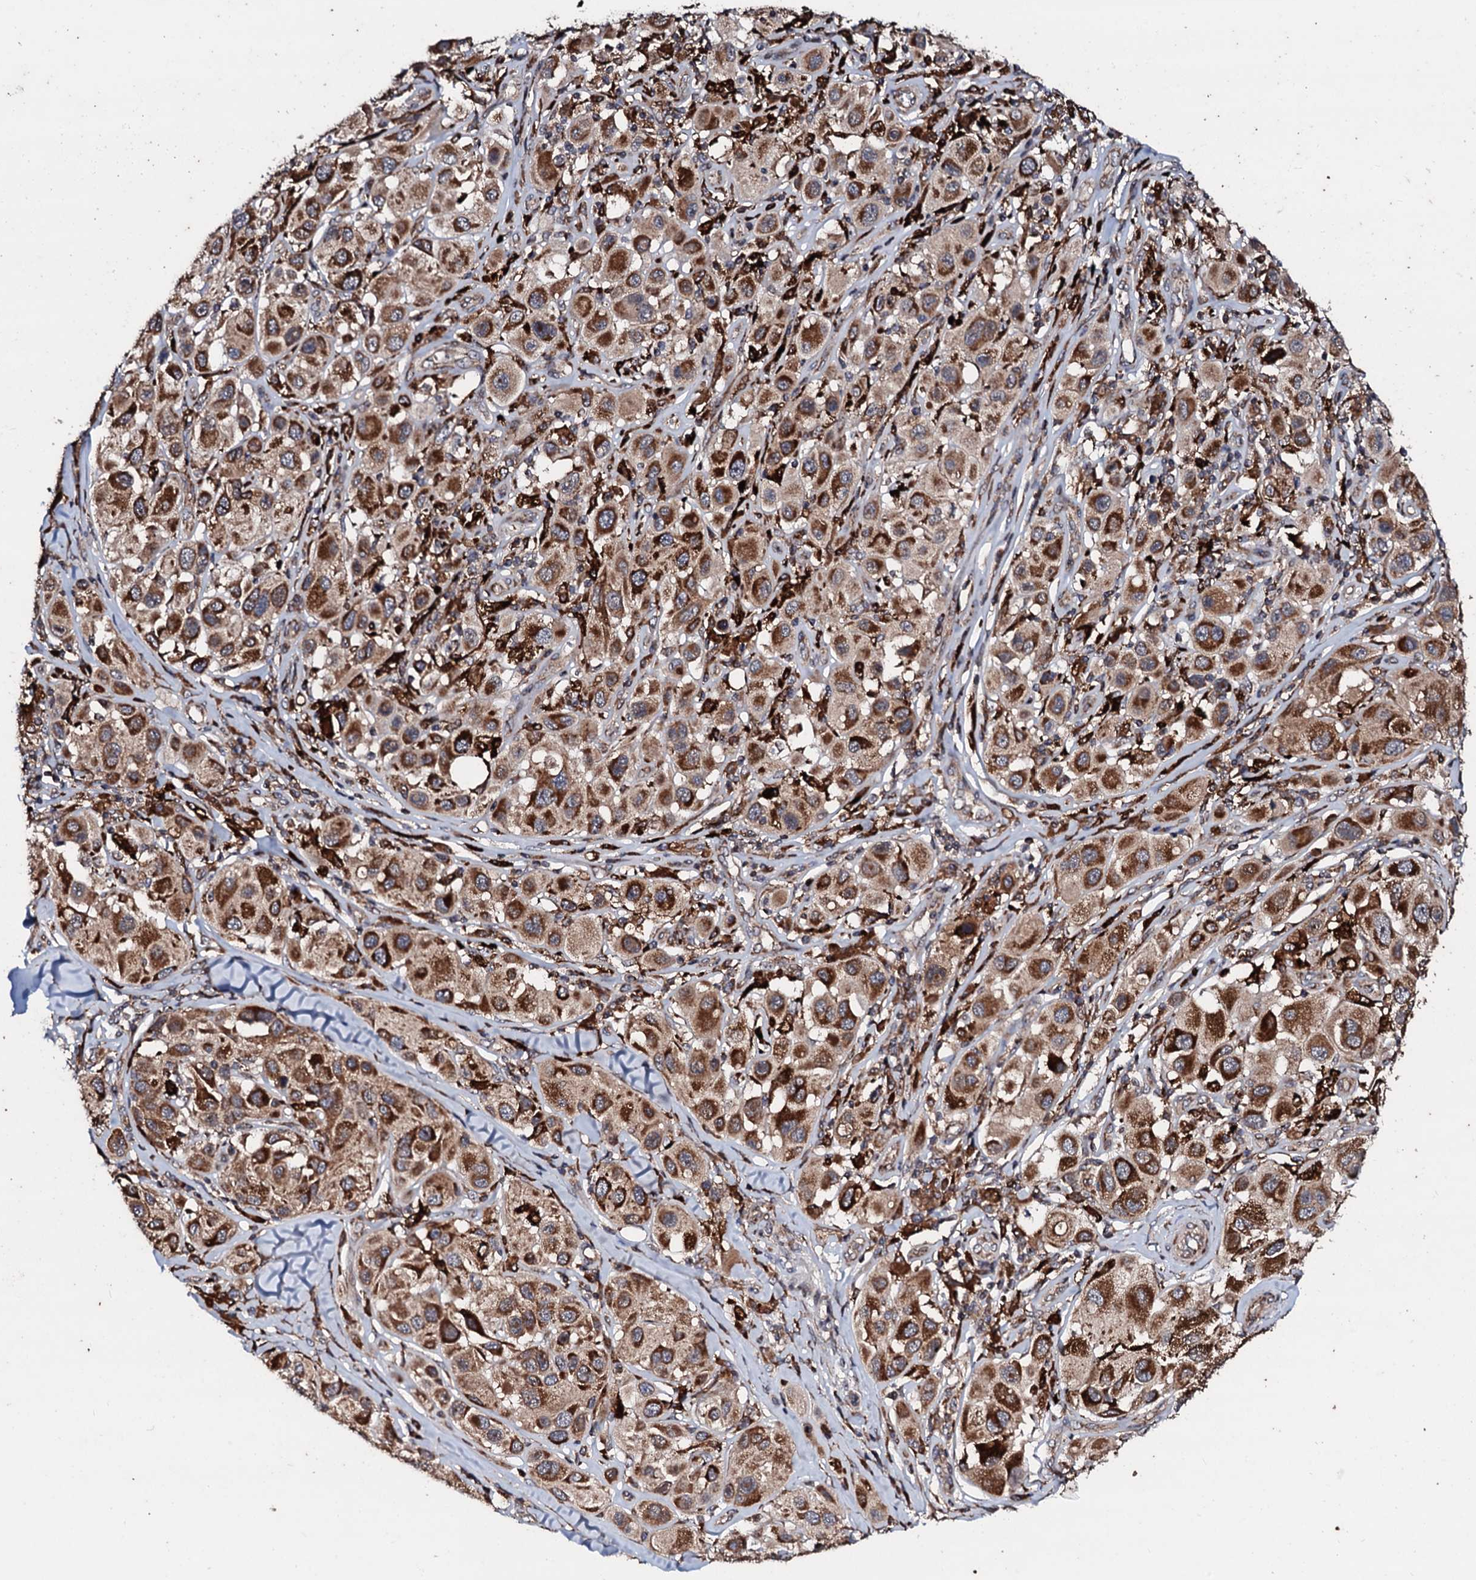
{"staining": {"intensity": "strong", "quantity": ">75%", "location": "cytoplasmic/membranous"}, "tissue": "melanoma", "cell_type": "Tumor cells", "image_type": "cancer", "snomed": [{"axis": "morphology", "description": "Malignant melanoma, Metastatic site"}, {"axis": "topography", "description": "Skin"}], "caption": "A micrograph showing strong cytoplasmic/membranous positivity in about >75% of tumor cells in melanoma, as visualized by brown immunohistochemical staining.", "gene": "SDHAF2", "patient": {"sex": "male", "age": 41}}